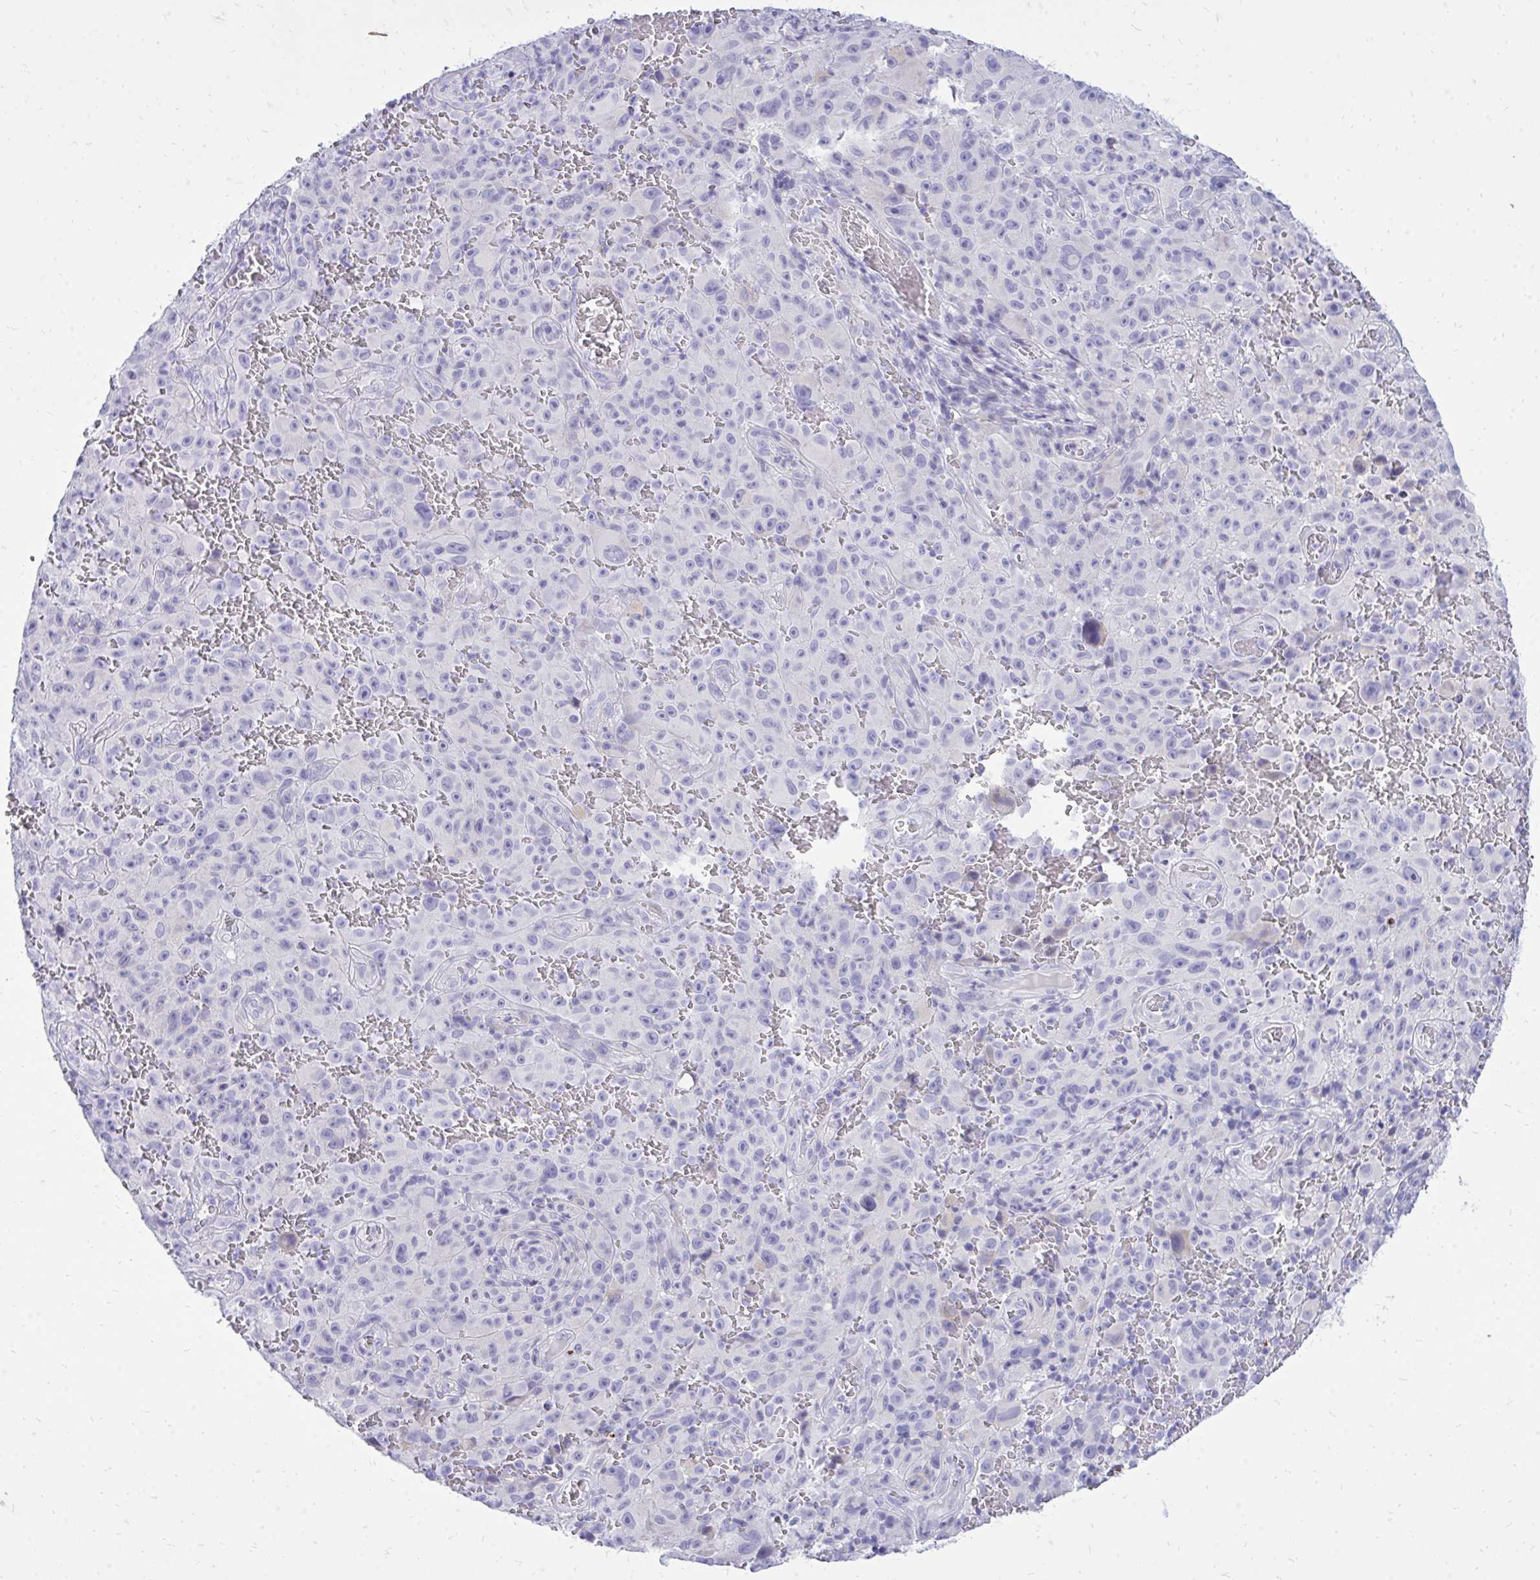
{"staining": {"intensity": "negative", "quantity": "none", "location": "none"}, "tissue": "melanoma", "cell_type": "Tumor cells", "image_type": "cancer", "snomed": [{"axis": "morphology", "description": "Malignant melanoma, NOS"}, {"axis": "topography", "description": "Skin"}], "caption": "This is an immunohistochemistry histopathology image of malignant melanoma. There is no positivity in tumor cells.", "gene": "GABRA1", "patient": {"sex": "female", "age": 82}}